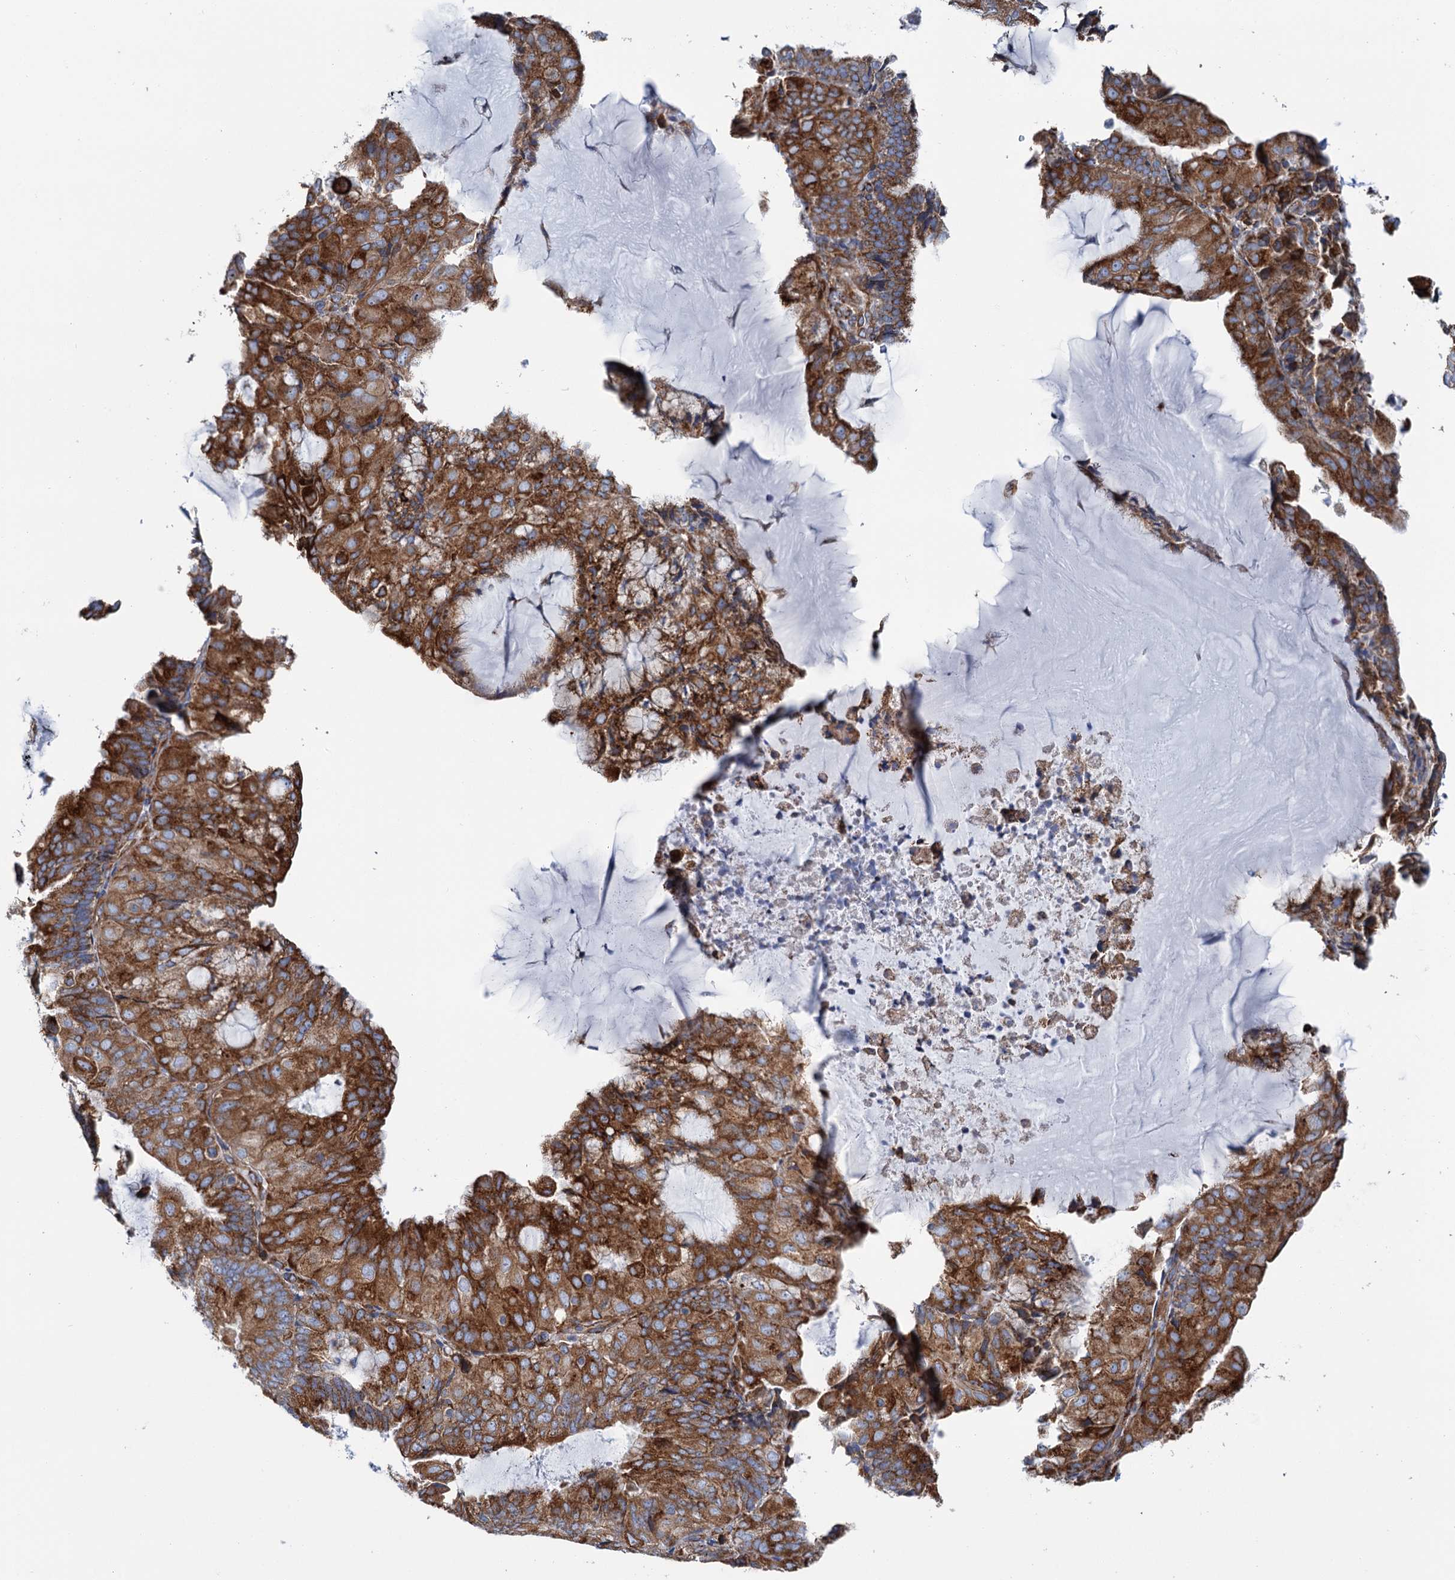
{"staining": {"intensity": "strong", "quantity": ">75%", "location": "cytoplasmic/membranous"}, "tissue": "endometrial cancer", "cell_type": "Tumor cells", "image_type": "cancer", "snomed": [{"axis": "morphology", "description": "Adenocarcinoma, NOS"}, {"axis": "topography", "description": "Endometrium"}], "caption": "IHC of endometrial adenocarcinoma reveals high levels of strong cytoplasmic/membranous staining in approximately >75% of tumor cells.", "gene": "SHE", "patient": {"sex": "female", "age": 81}}